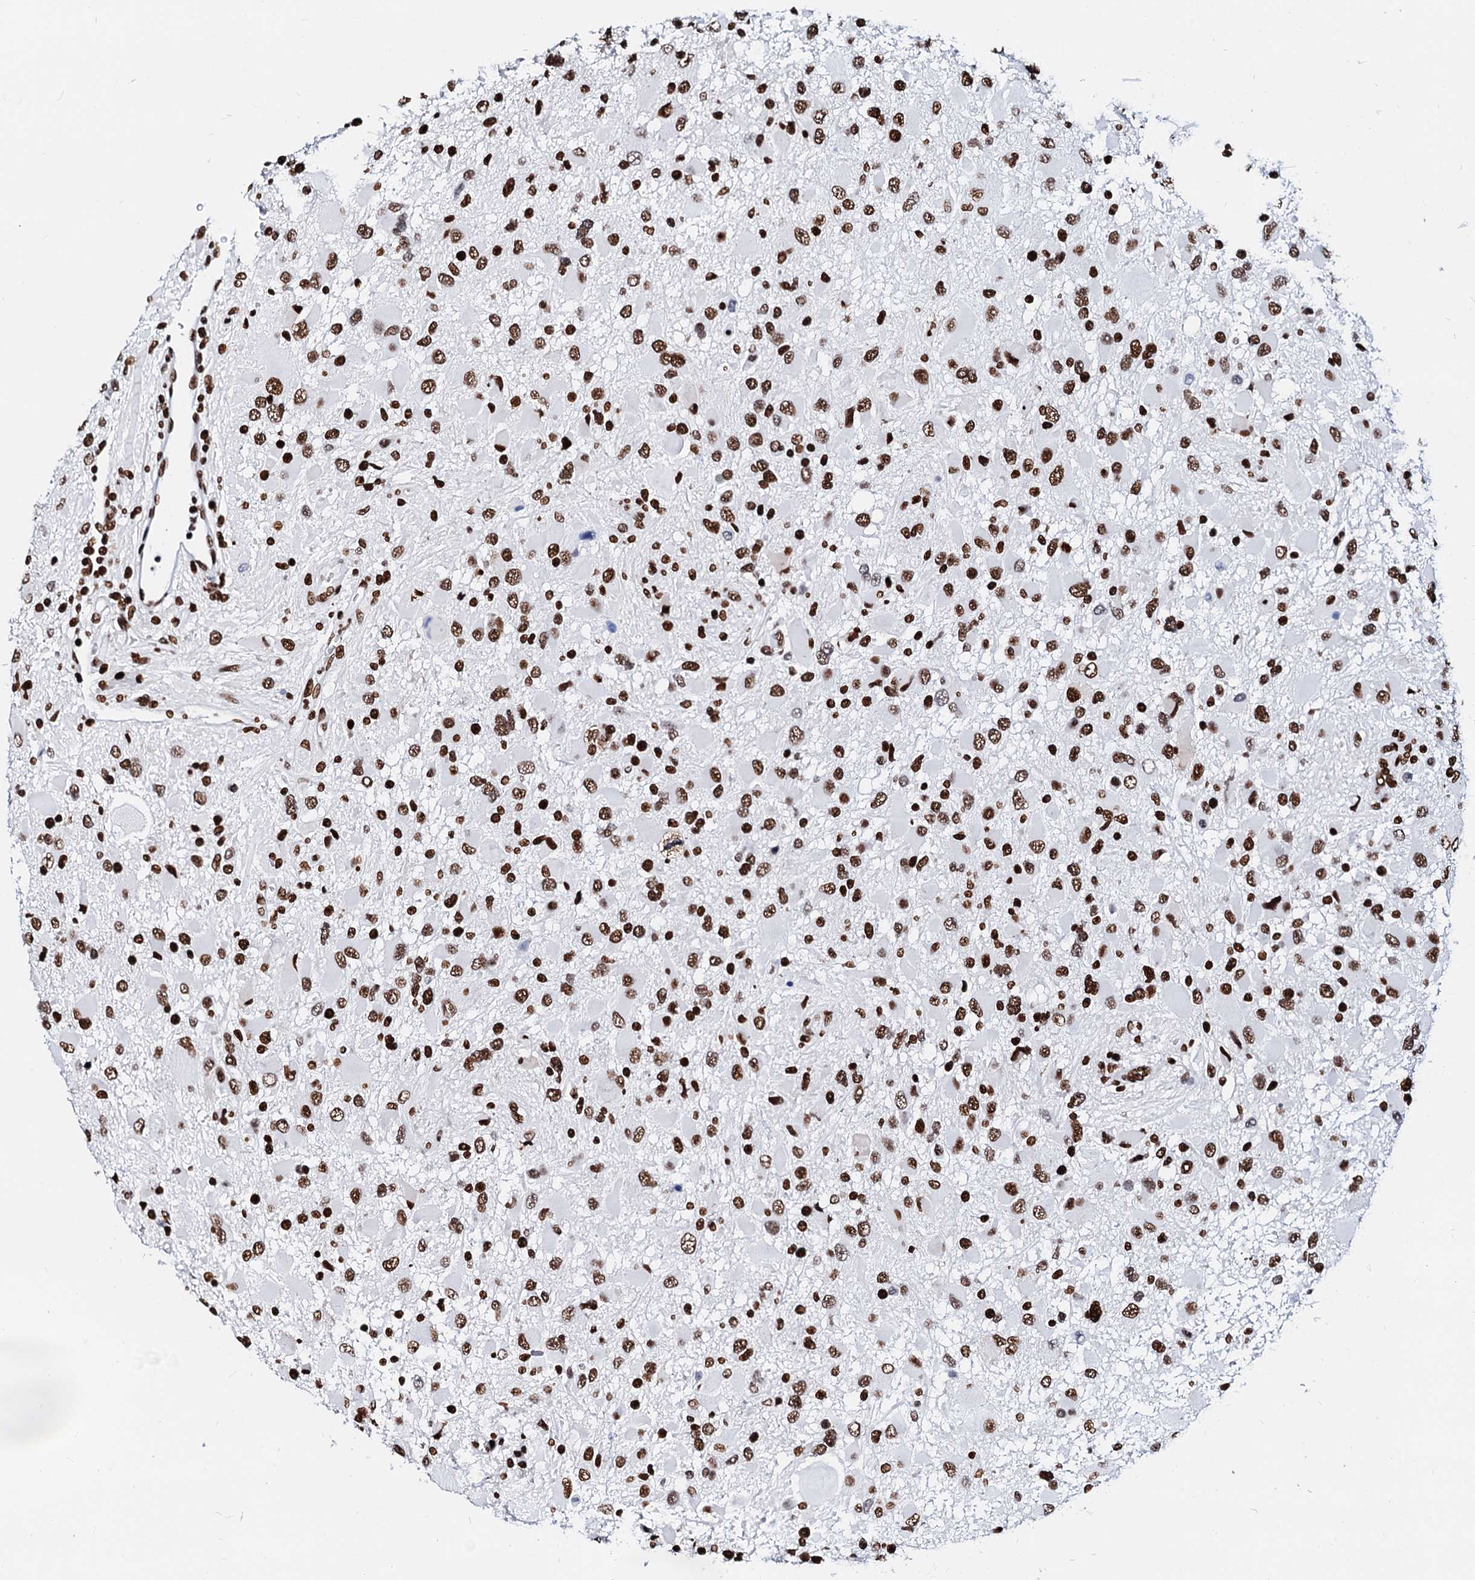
{"staining": {"intensity": "strong", "quantity": ">75%", "location": "nuclear"}, "tissue": "glioma", "cell_type": "Tumor cells", "image_type": "cancer", "snomed": [{"axis": "morphology", "description": "Glioma, malignant, High grade"}, {"axis": "topography", "description": "Brain"}], "caption": "This histopathology image demonstrates immunohistochemistry staining of malignant high-grade glioma, with high strong nuclear staining in approximately >75% of tumor cells.", "gene": "RALY", "patient": {"sex": "male", "age": 53}}